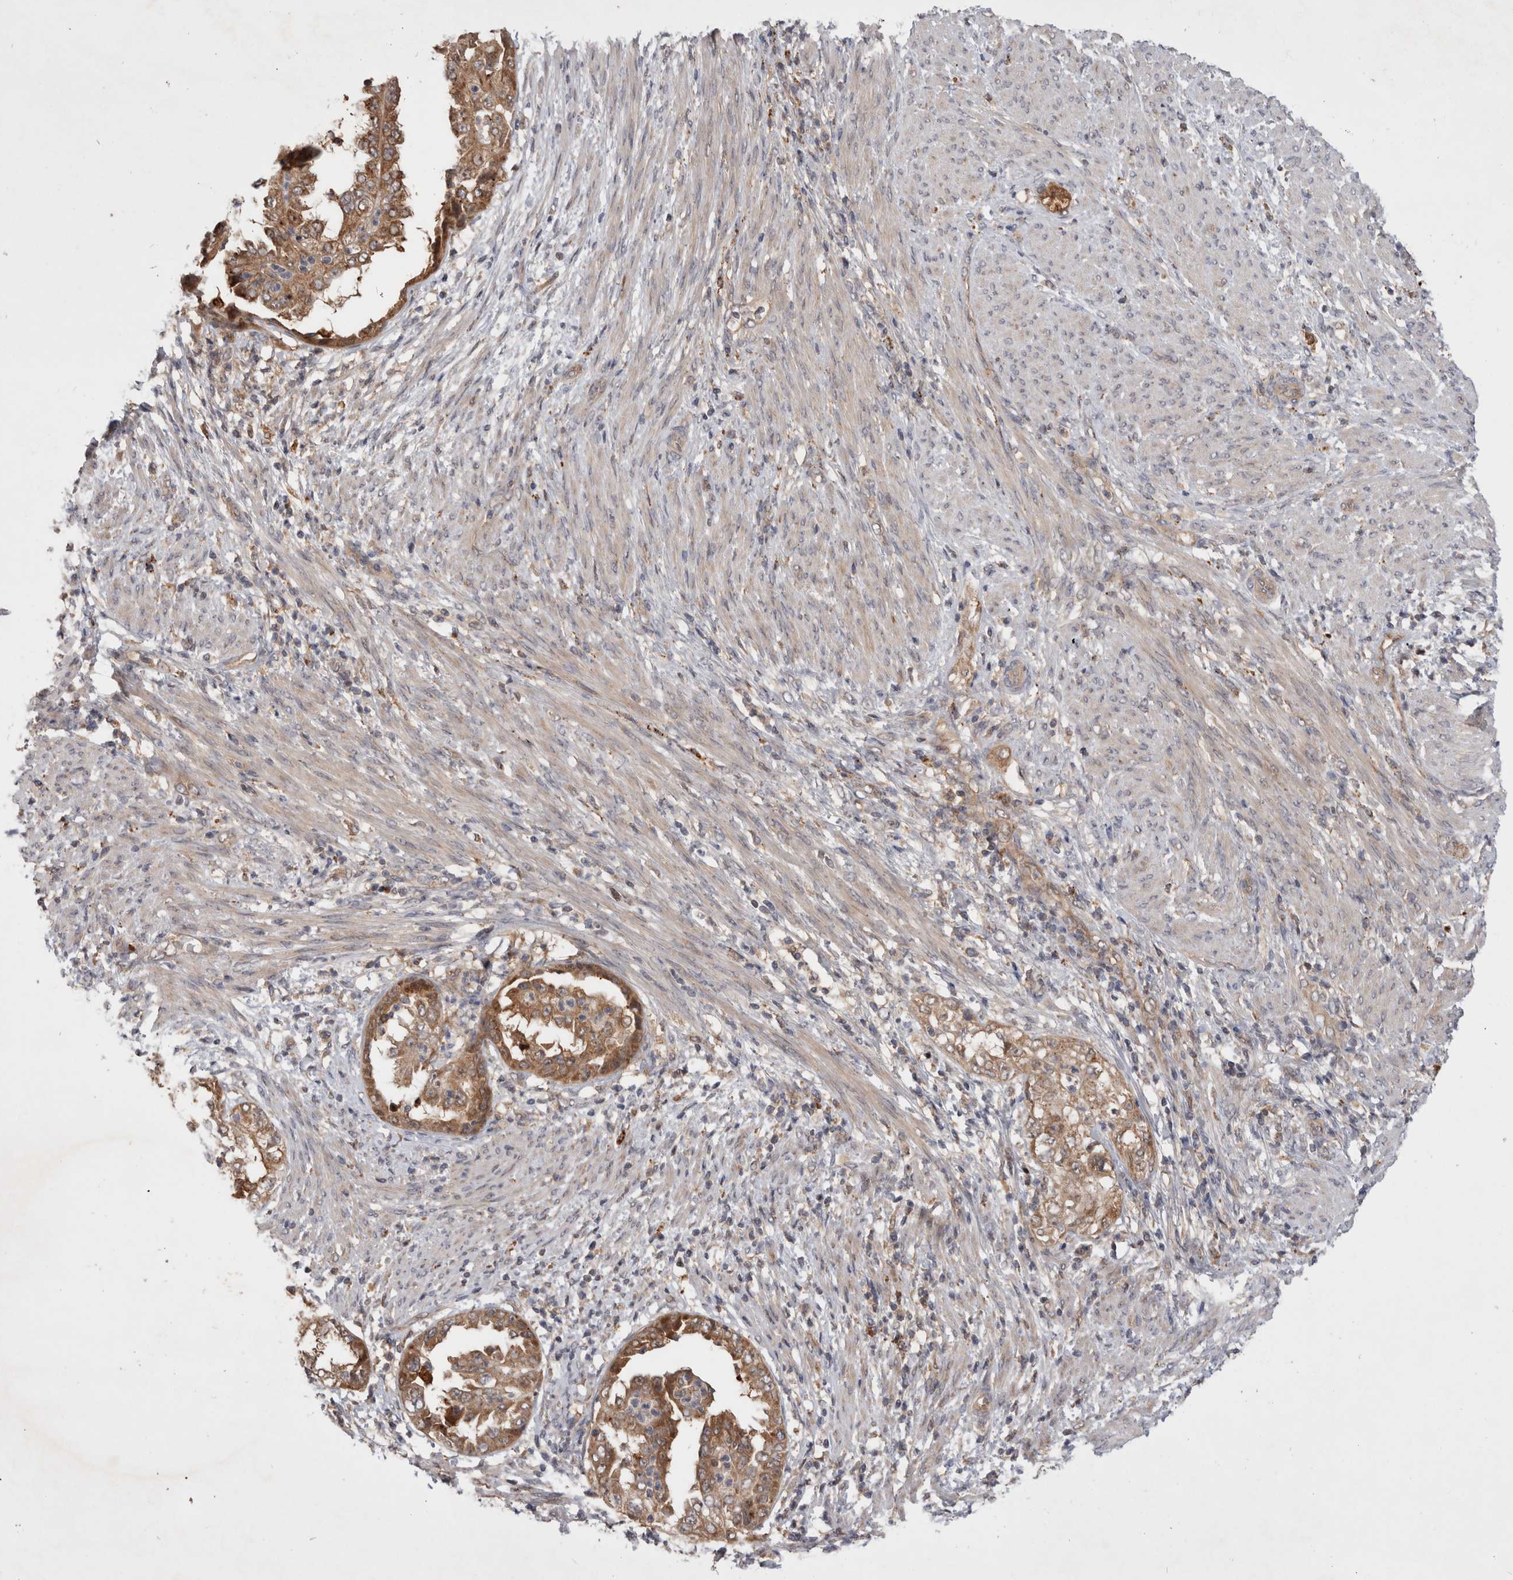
{"staining": {"intensity": "moderate", "quantity": ">75%", "location": "cytoplasmic/membranous"}, "tissue": "endometrial cancer", "cell_type": "Tumor cells", "image_type": "cancer", "snomed": [{"axis": "morphology", "description": "Adenocarcinoma, NOS"}, {"axis": "topography", "description": "Endometrium"}], "caption": "An immunohistochemistry photomicrograph of neoplastic tissue is shown. Protein staining in brown labels moderate cytoplasmic/membranous positivity in endometrial cancer within tumor cells.", "gene": "MRPL37", "patient": {"sex": "female", "age": 85}}